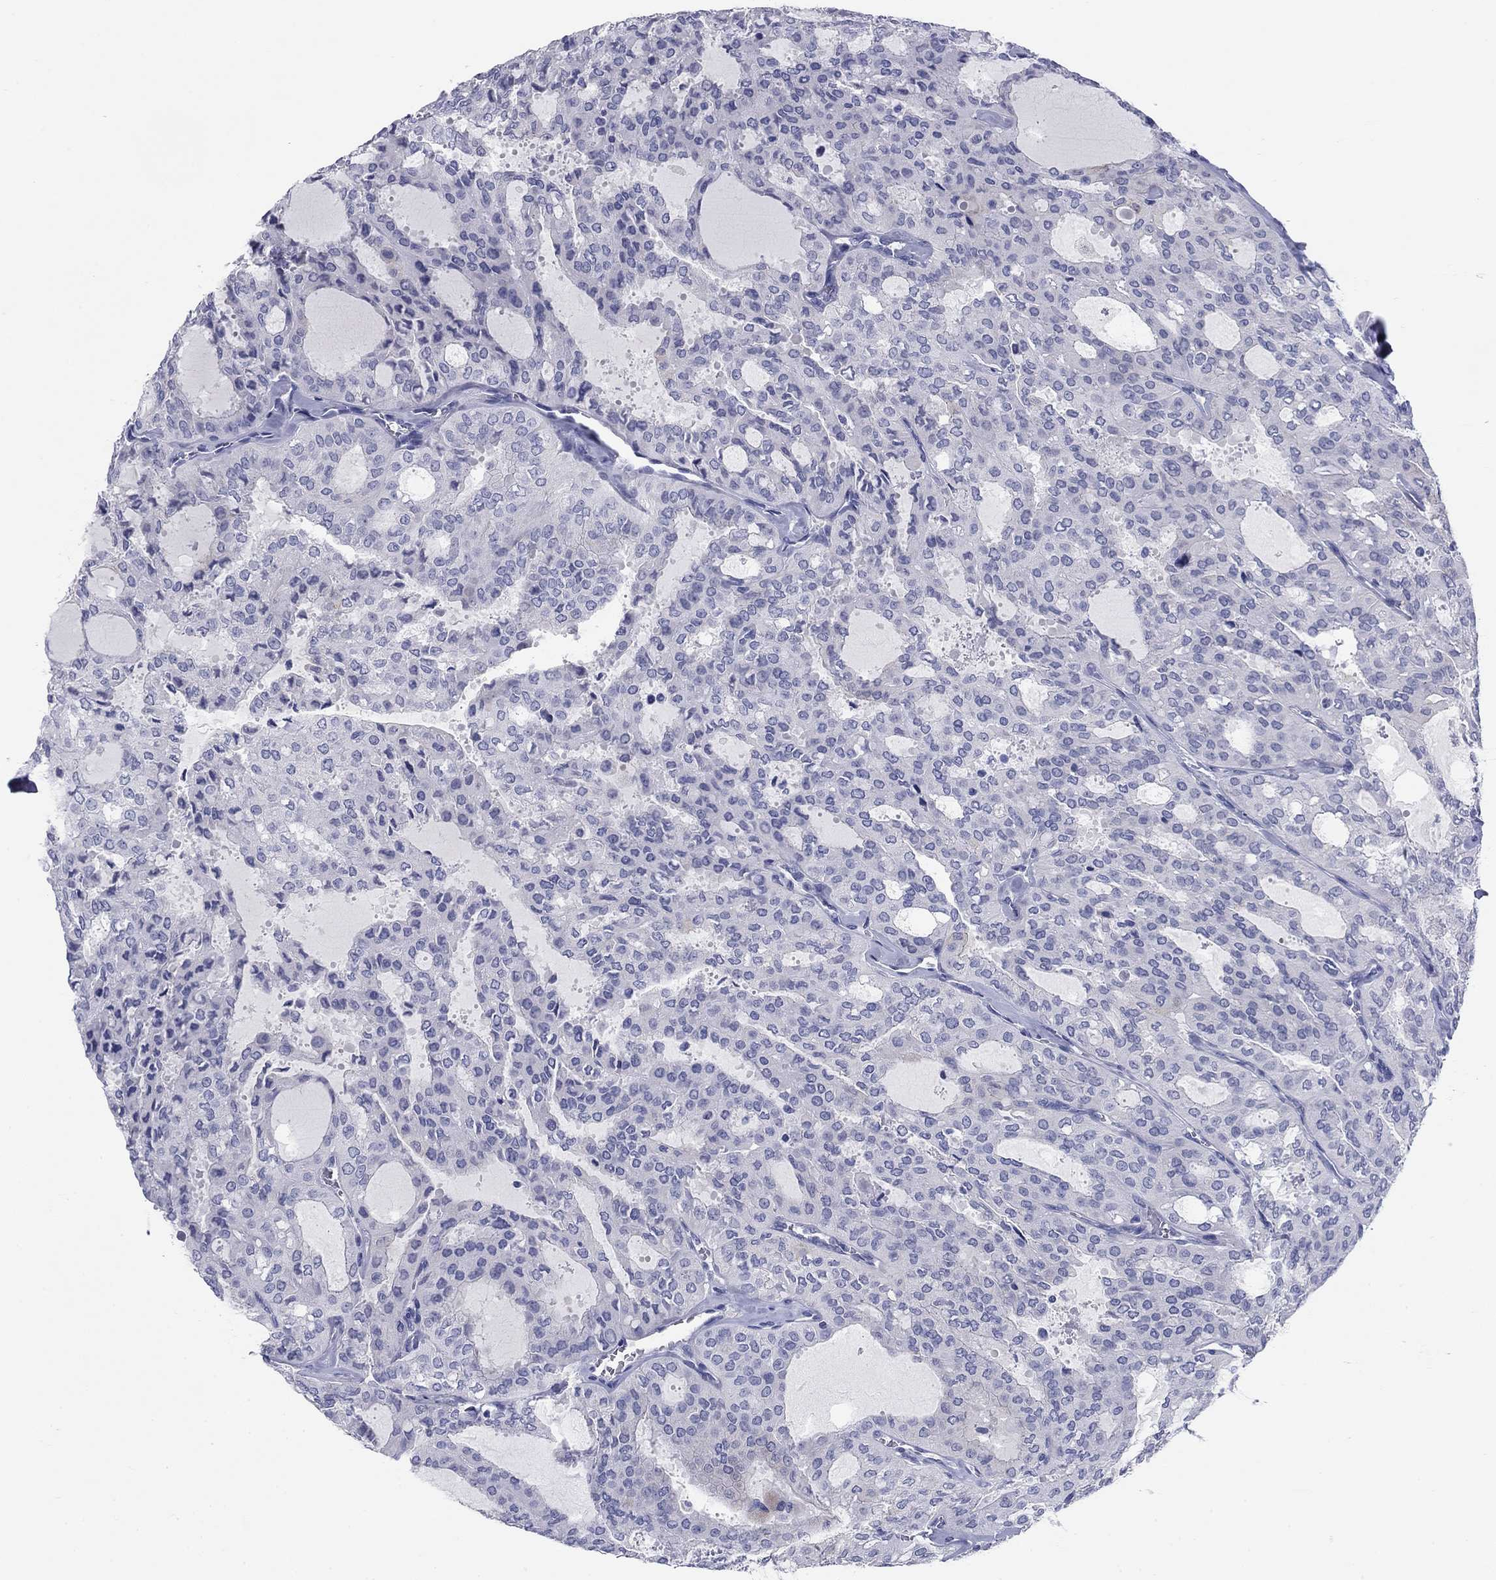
{"staining": {"intensity": "negative", "quantity": "none", "location": "none"}, "tissue": "thyroid cancer", "cell_type": "Tumor cells", "image_type": "cancer", "snomed": [{"axis": "morphology", "description": "Follicular adenoma carcinoma, NOS"}, {"axis": "topography", "description": "Thyroid gland"}], "caption": "This histopathology image is of thyroid cancer stained with immunohistochemistry (IHC) to label a protein in brown with the nuclei are counter-stained blue. There is no staining in tumor cells.", "gene": "KCNH1", "patient": {"sex": "male", "age": 75}}